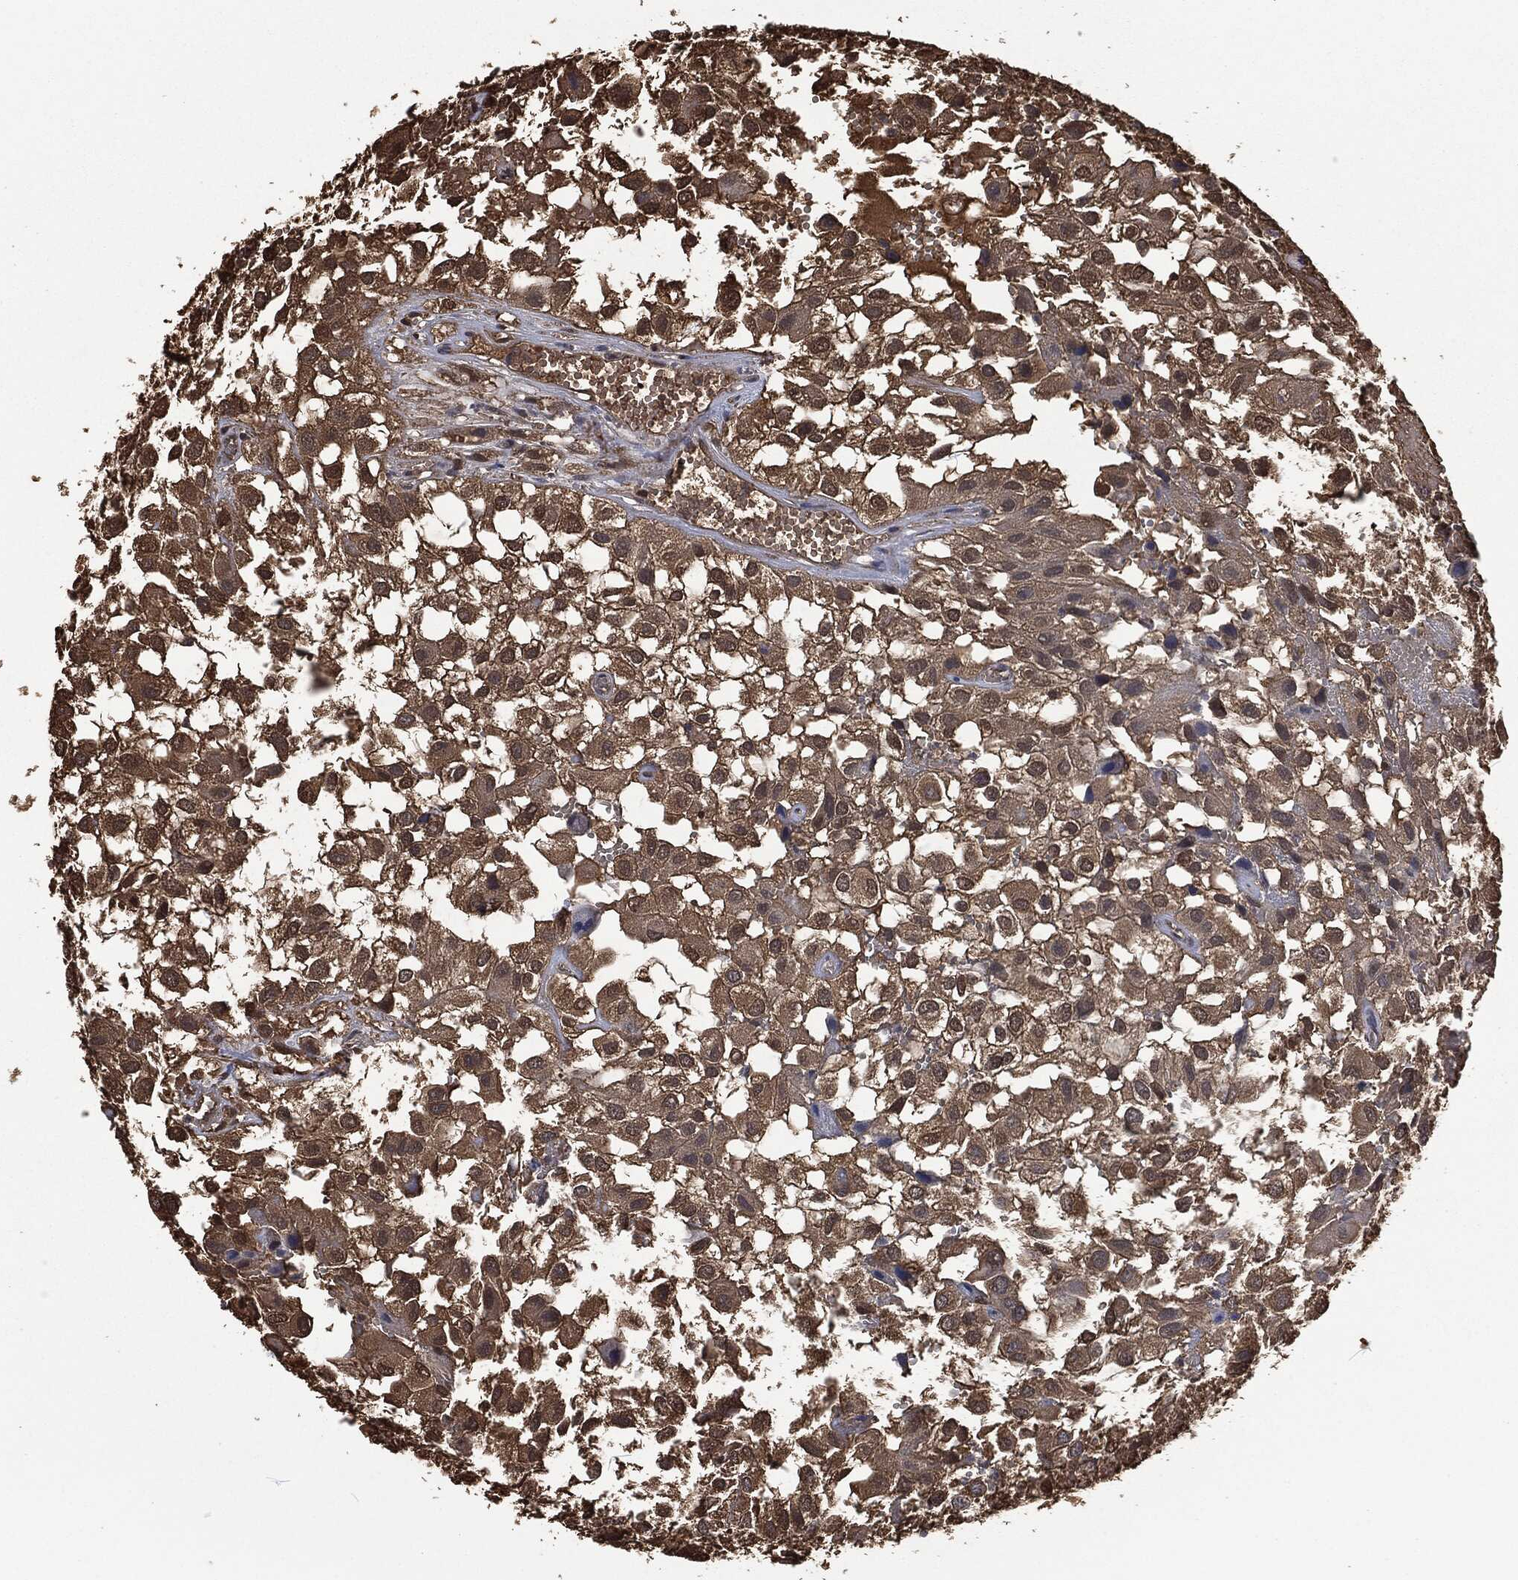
{"staining": {"intensity": "moderate", "quantity": ">75%", "location": "cytoplasmic/membranous"}, "tissue": "urothelial cancer", "cell_type": "Tumor cells", "image_type": "cancer", "snomed": [{"axis": "morphology", "description": "Urothelial carcinoma, High grade"}, {"axis": "topography", "description": "Urinary bladder"}], "caption": "A high-resolution micrograph shows immunohistochemistry (IHC) staining of urothelial carcinoma (high-grade), which reveals moderate cytoplasmic/membranous positivity in about >75% of tumor cells.", "gene": "PRDX4", "patient": {"sex": "male", "age": 56}}